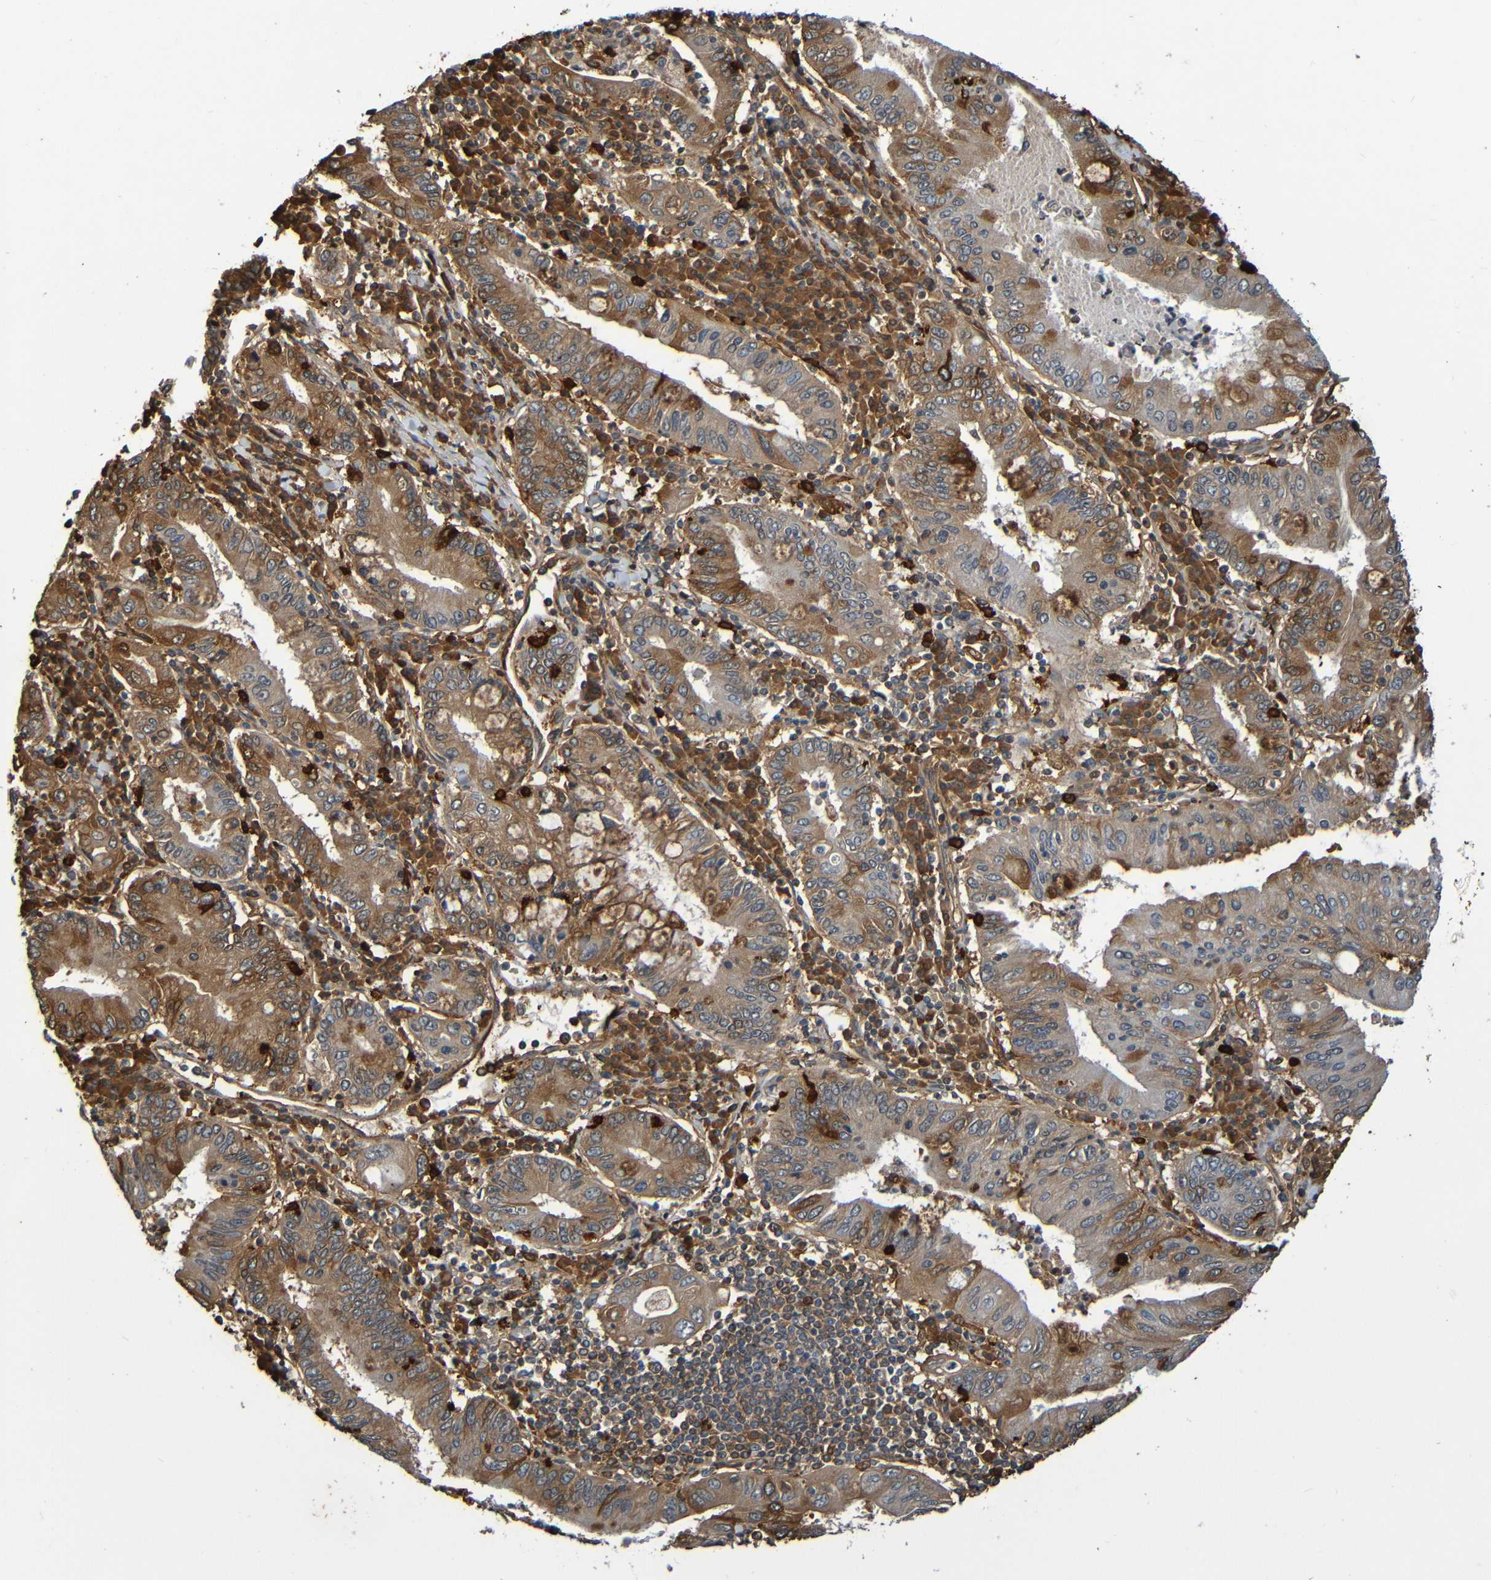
{"staining": {"intensity": "moderate", "quantity": "25%-75%", "location": "cytoplasmic/membranous"}, "tissue": "stomach cancer", "cell_type": "Tumor cells", "image_type": "cancer", "snomed": [{"axis": "morphology", "description": "Normal tissue, NOS"}, {"axis": "morphology", "description": "Adenocarcinoma, NOS"}, {"axis": "topography", "description": "Esophagus"}, {"axis": "topography", "description": "Stomach, upper"}, {"axis": "topography", "description": "Peripheral nerve tissue"}], "caption": "IHC of stomach adenocarcinoma exhibits medium levels of moderate cytoplasmic/membranous positivity in about 25%-75% of tumor cells.", "gene": "C3AR1", "patient": {"sex": "male", "age": 62}}